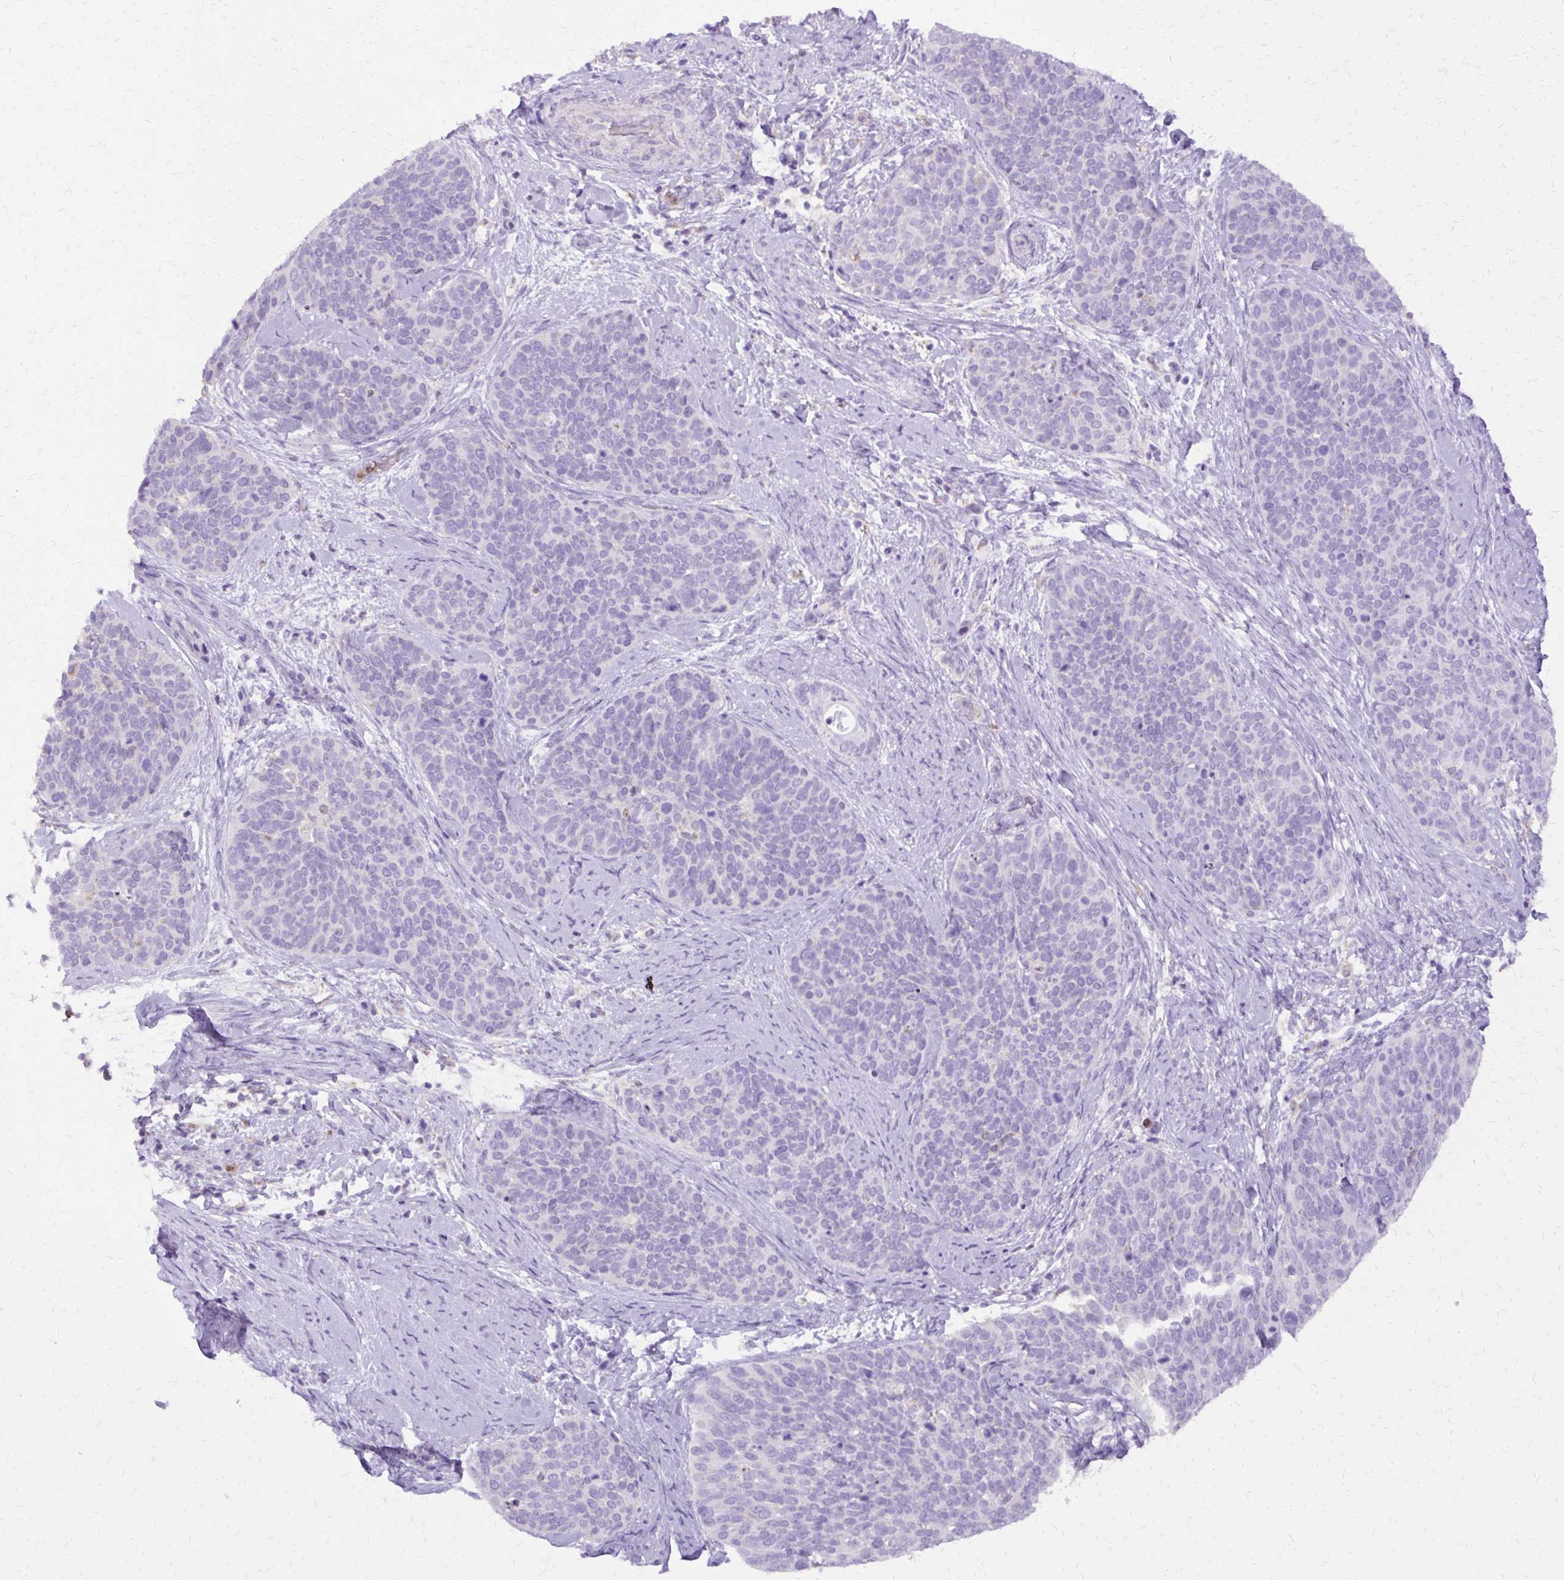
{"staining": {"intensity": "negative", "quantity": "none", "location": "none"}, "tissue": "cervical cancer", "cell_type": "Tumor cells", "image_type": "cancer", "snomed": [{"axis": "morphology", "description": "Squamous cell carcinoma, NOS"}, {"axis": "topography", "description": "Cervix"}], "caption": "A high-resolution micrograph shows IHC staining of squamous cell carcinoma (cervical), which shows no significant positivity in tumor cells.", "gene": "CAT", "patient": {"sex": "female", "age": 69}}